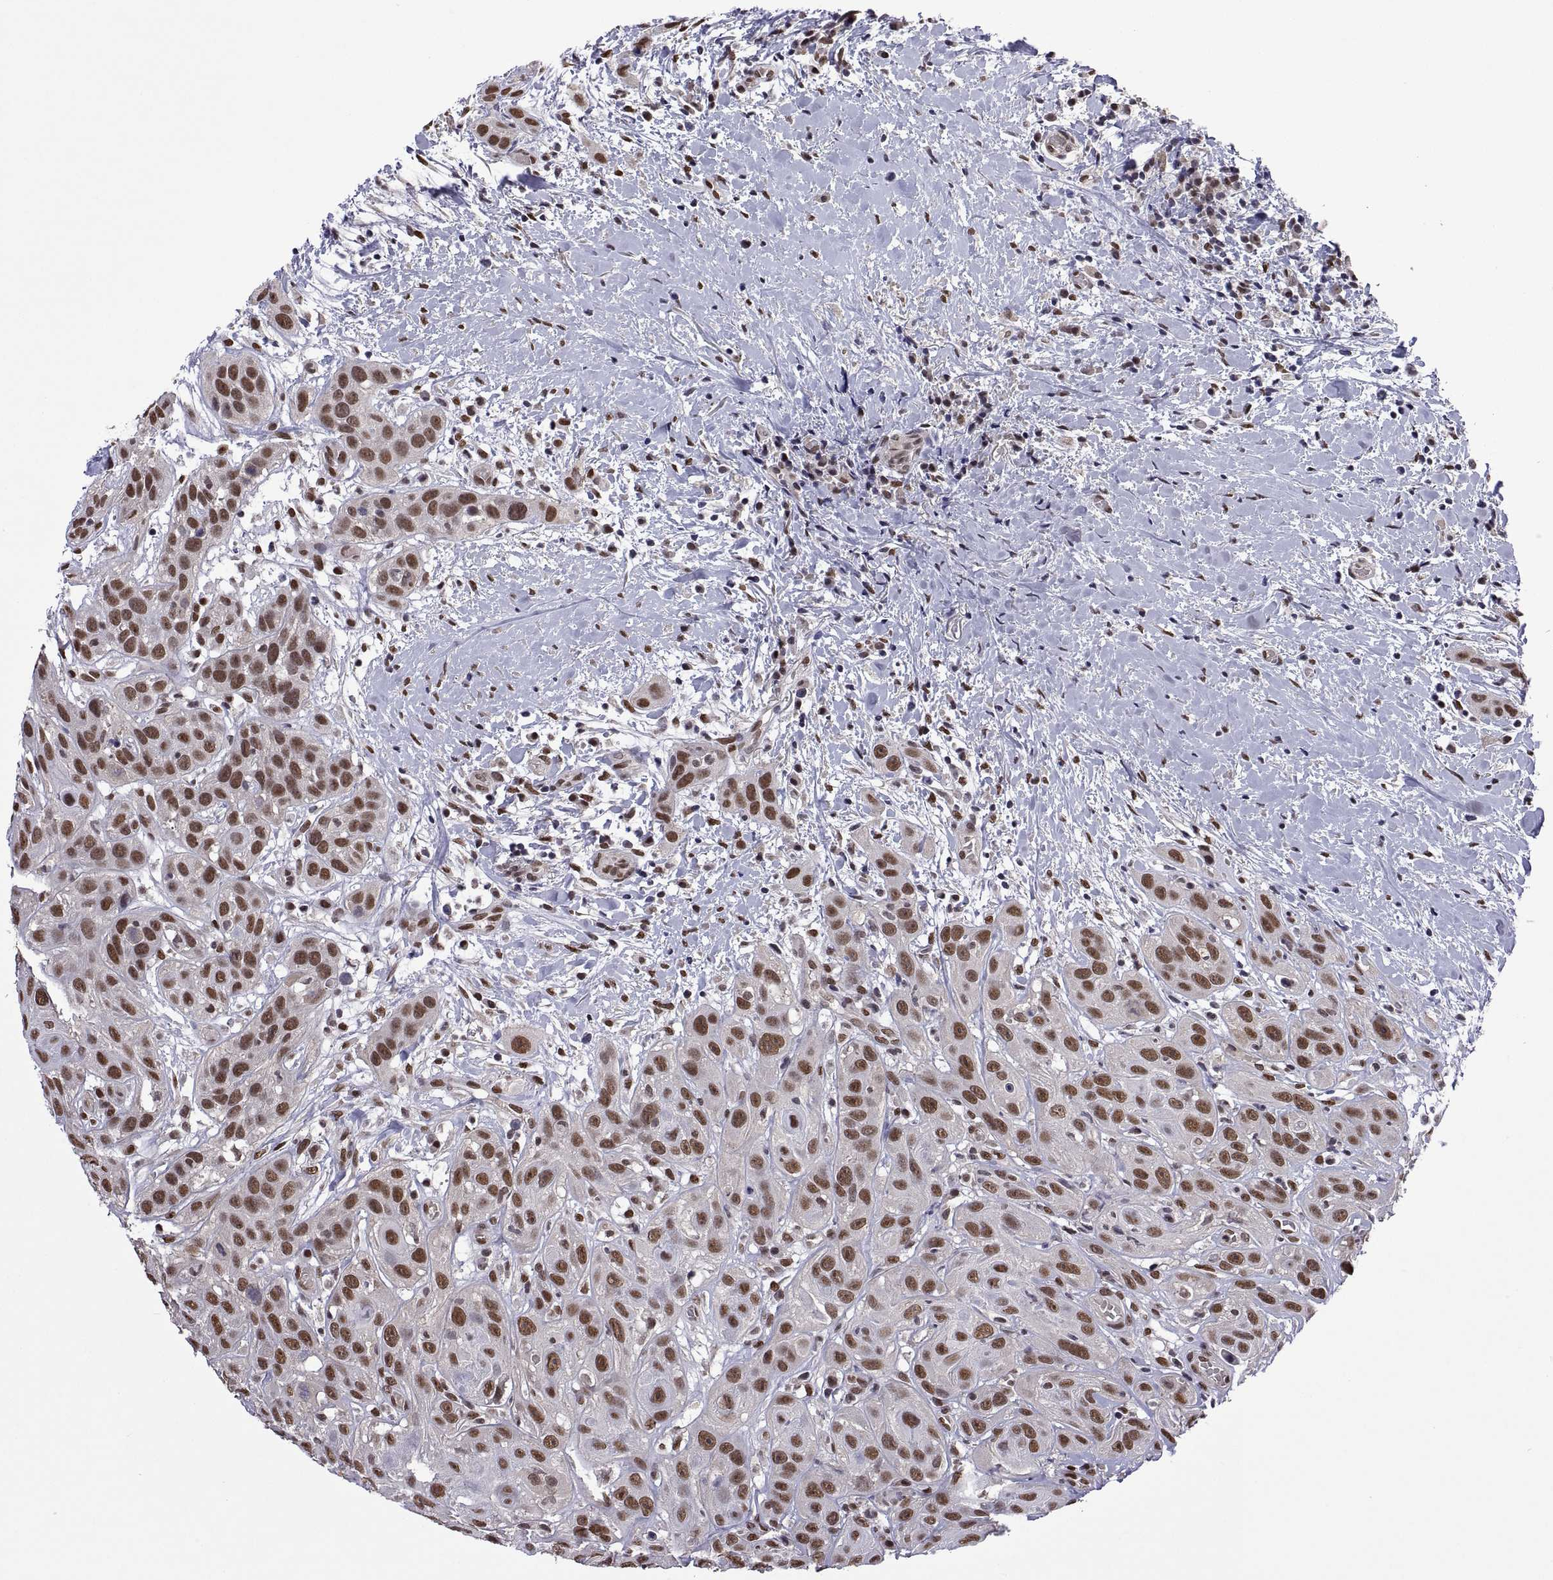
{"staining": {"intensity": "moderate", "quantity": ">75%", "location": "nuclear"}, "tissue": "head and neck cancer", "cell_type": "Tumor cells", "image_type": "cancer", "snomed": [{"axis": "morphology", "description": "Normal tissue, NOS"}, {"axis": "morphology", "description": "Squamous cell carcinoma, NOS"}, {"axis": "topography", "description": "Oral tissue"}, {"axis": "topography", "description": "Salivary gland"}, {"axis": "topography", "description": "Head-Neck"}], "caption": "Head and neck cancer (squamous cell carcinoma) stained for a protein (brown) reveals moderate nuclear positive expression in about >75% of tumor cells.", "gene": "NR4A1", "patient": {"sex": "female", "age": 62}}